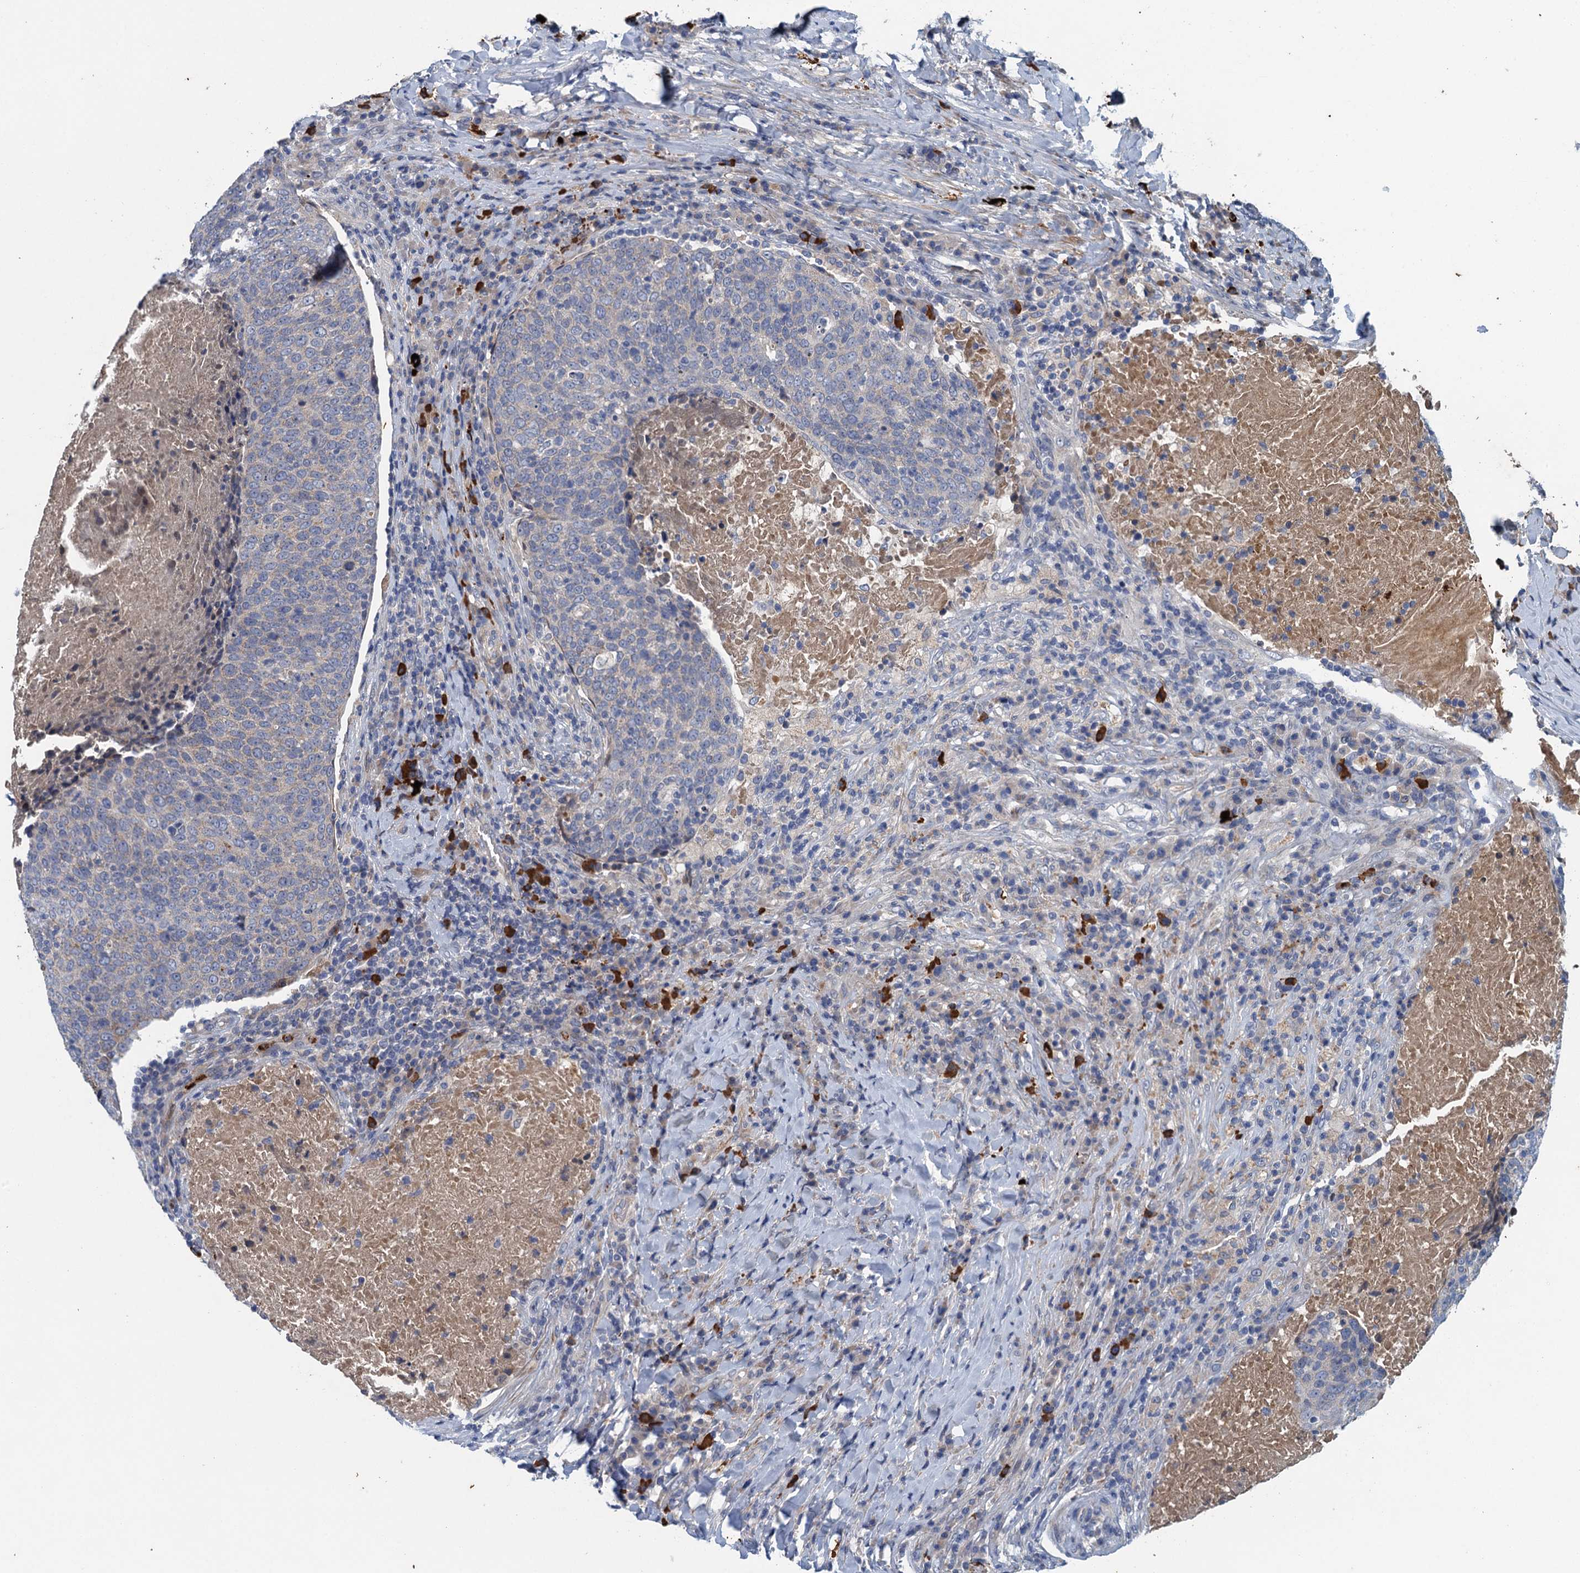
{"staining": {"intensity": "negative", "quantity": "none", "location": "none"}, "tissue": "head and neck cancer", "cell_type": "Tumor cells", "image_type": "cancer", "snomed": [{"axis": "morphology", "description": "Squamous cell carcinoma, NOS"}, {"axis": "morphology", "description": "Squamous cell carcinoma, metastatic, NOS"}, {"axis": "topography", "description": "Lymph node"}, {"axis": "topography", "description": "Head-Neck"}], "caption": "Photomicrograph shows no protein staining in tumor cells of squamous cell carcinoma (head and neck) tissue.", "gene": "TPCN1", "patient": {"sex": "male", "age": 62}}